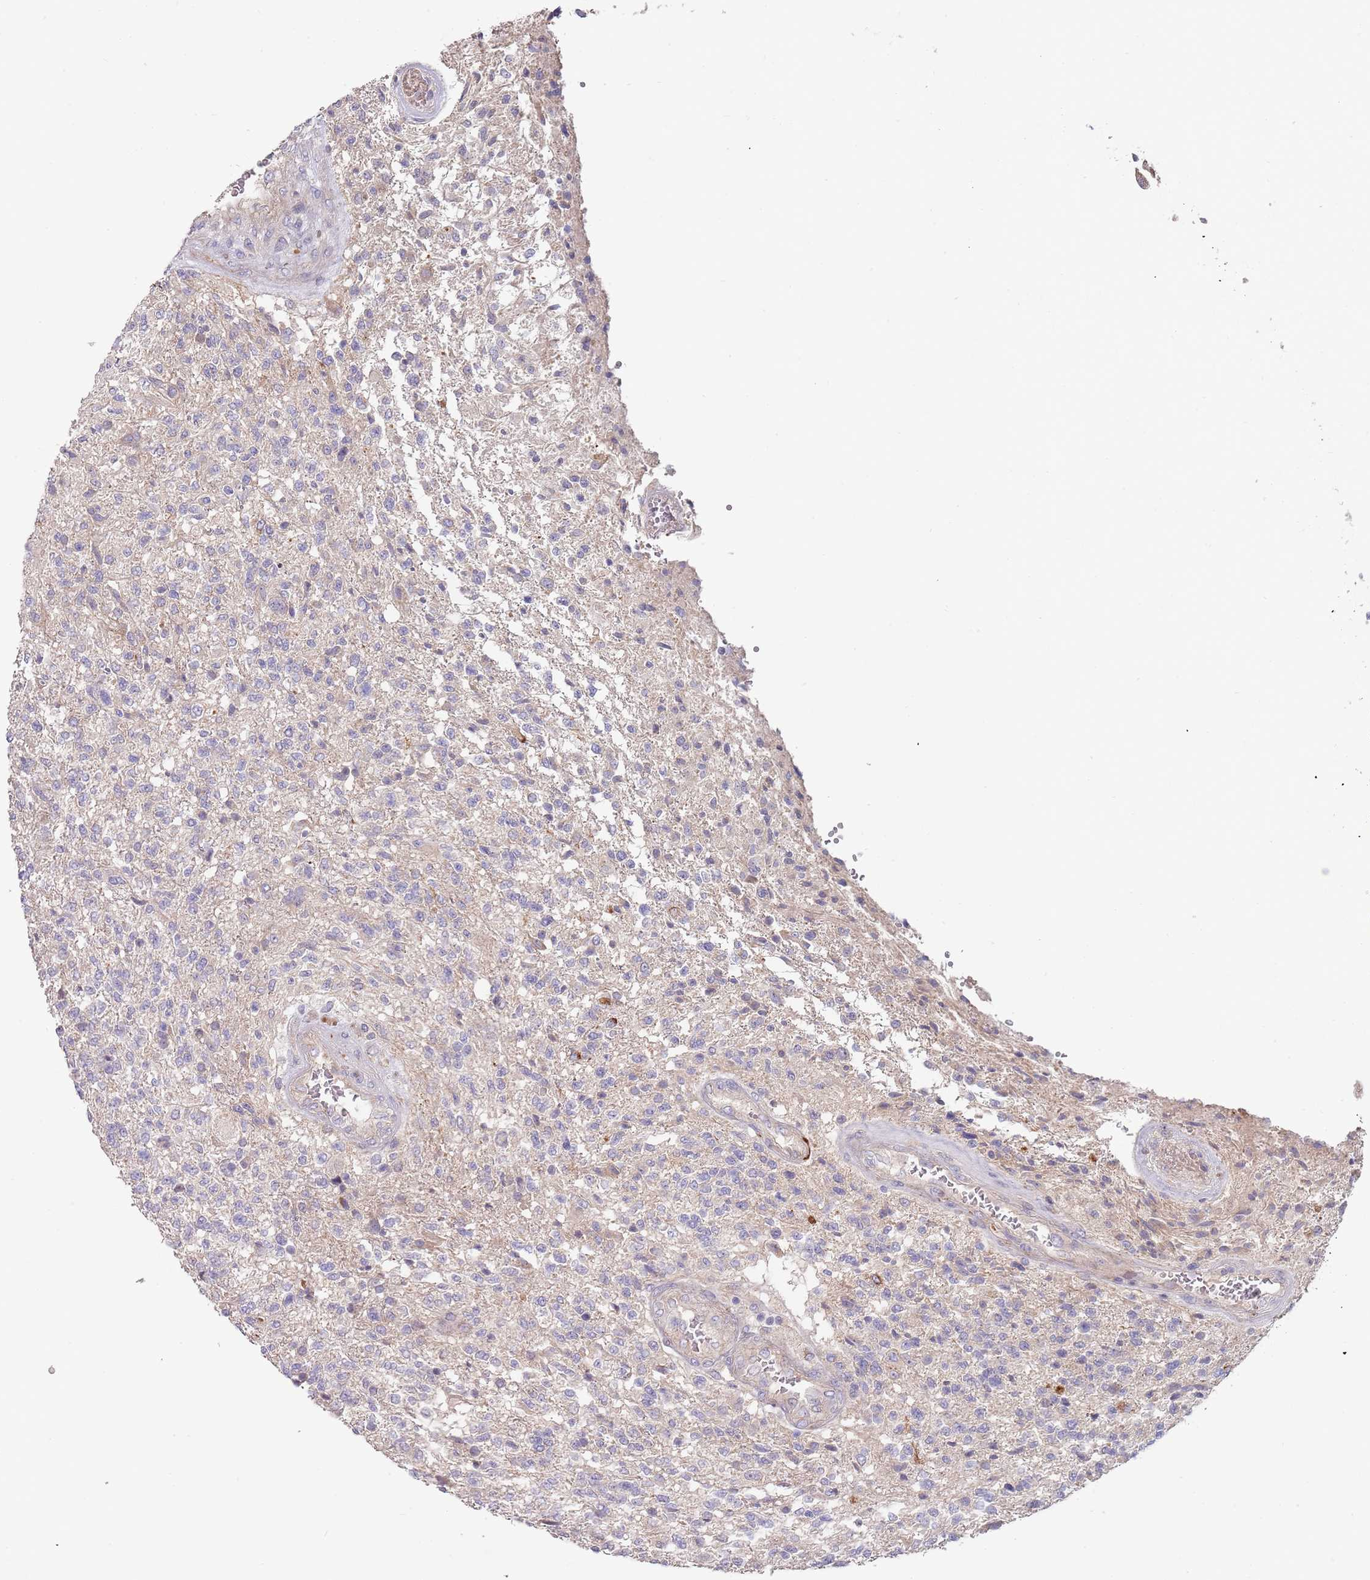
{"staining": {"intensity": "negative", "quantity": "none", "location": "none"}, "tissue": "glioma", "cell_type": "Tumor cells", "image_type": "cancer", "snomed": [{"axis": "morphology", "description": "Glioma, malignant, High grade"}, {"axis": "topography", "description": "Brain"}], "caption": "Tumor cells show no significant protein expression in glioma. (Brightfield microscopy of DAB IHC at high magnification).", "gene": "ABCC10", "patient": {"sex": "male", "age": 56}}